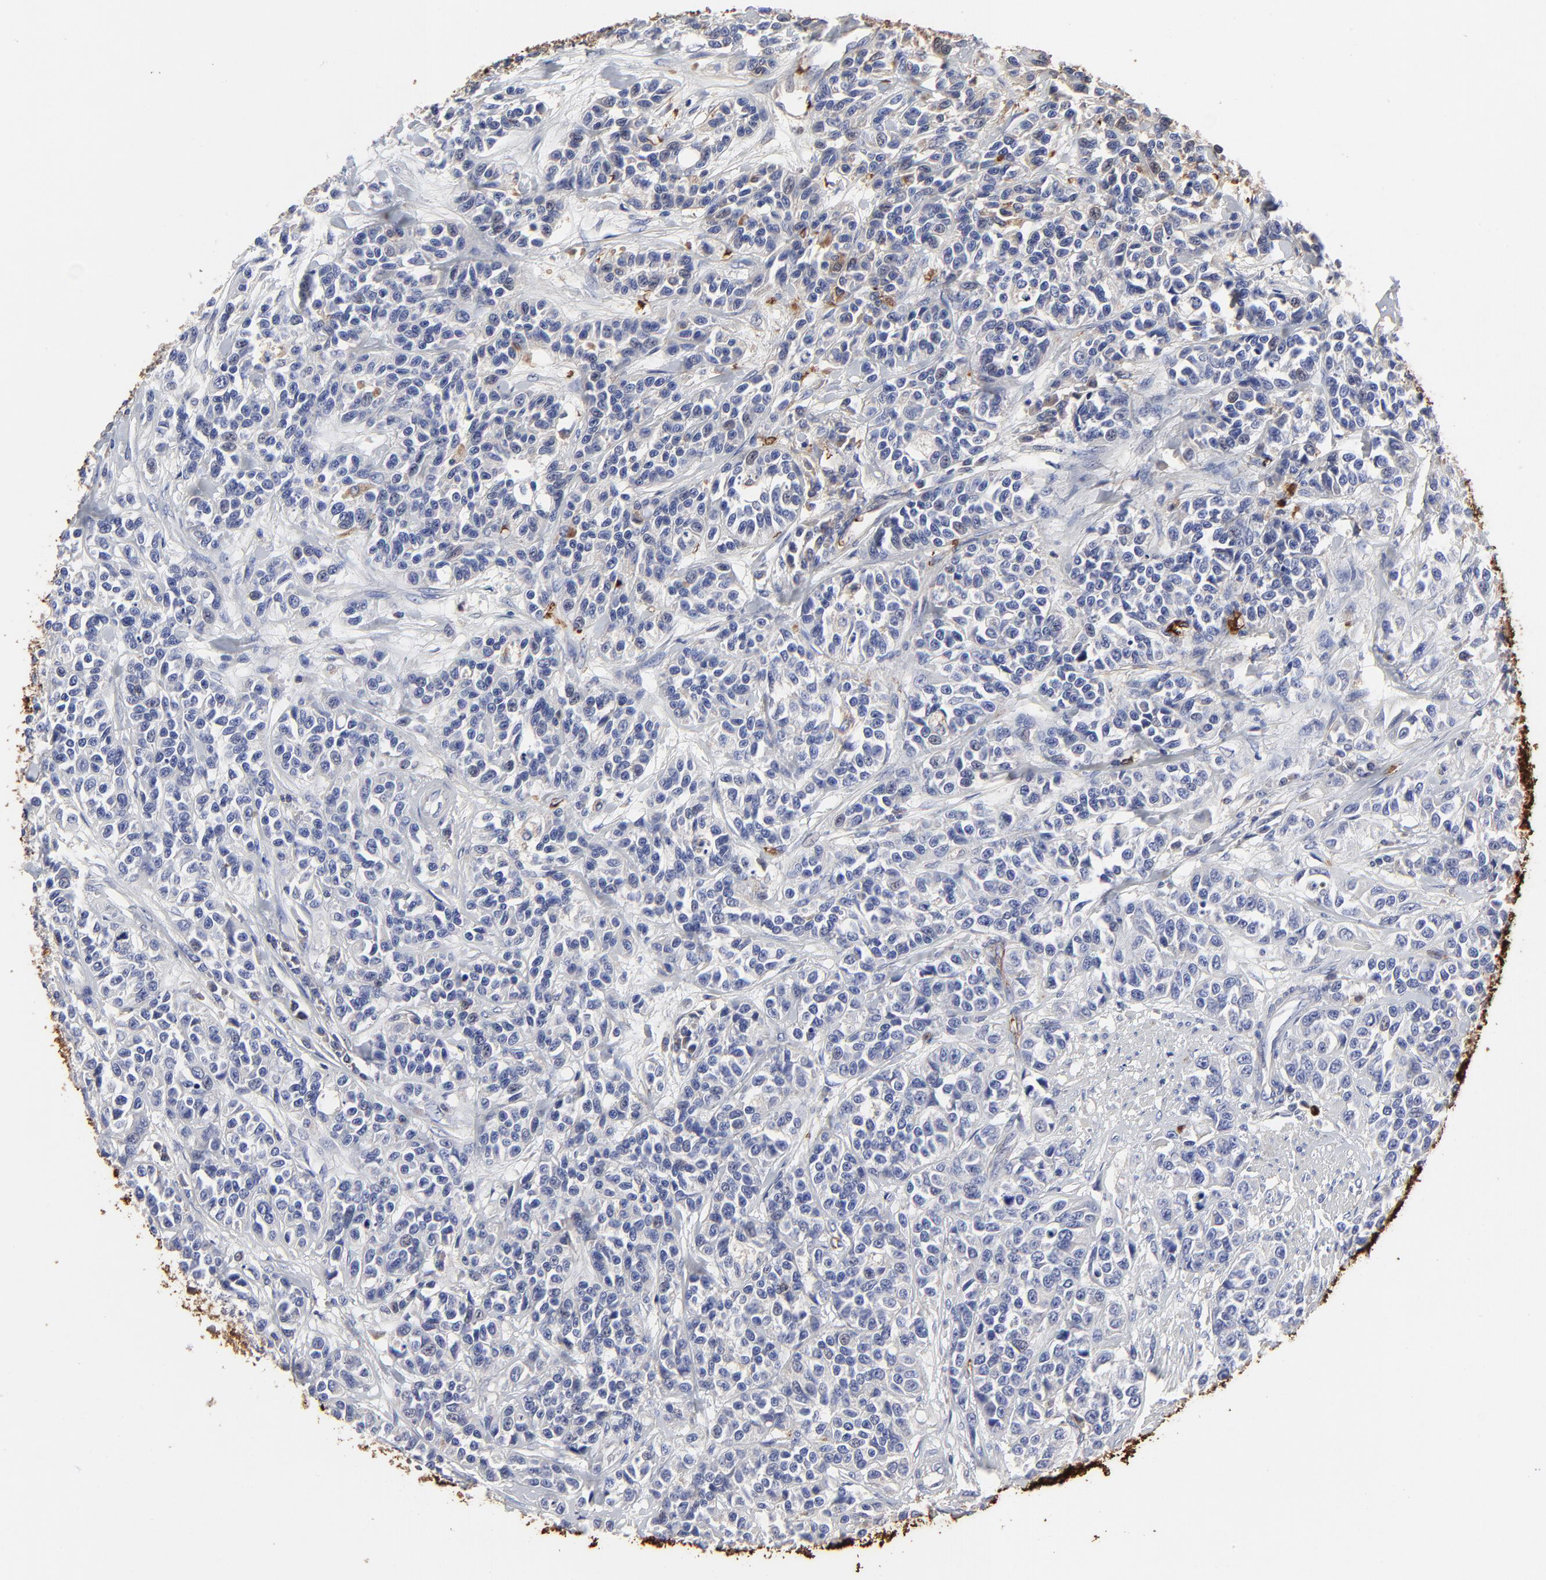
{"staining": {"intensity": "negative", "quantity": "none", "location": "none"}, "tissue": "urothelial cancer", "cell_type": "Tumor cells", "image_type": "cancer", "snomed": [{"axis": "morphology", "description": "Urothelial carcinoma, High grade"}, {"axis": "topography", "description": "Urinary bladder"}], "caption": "Tumor cells are negative for brown protein staining in urothelial carcinoma (high-grade).", "gene": "PAG1", "patient": {"sex": "female", "age": 81}}